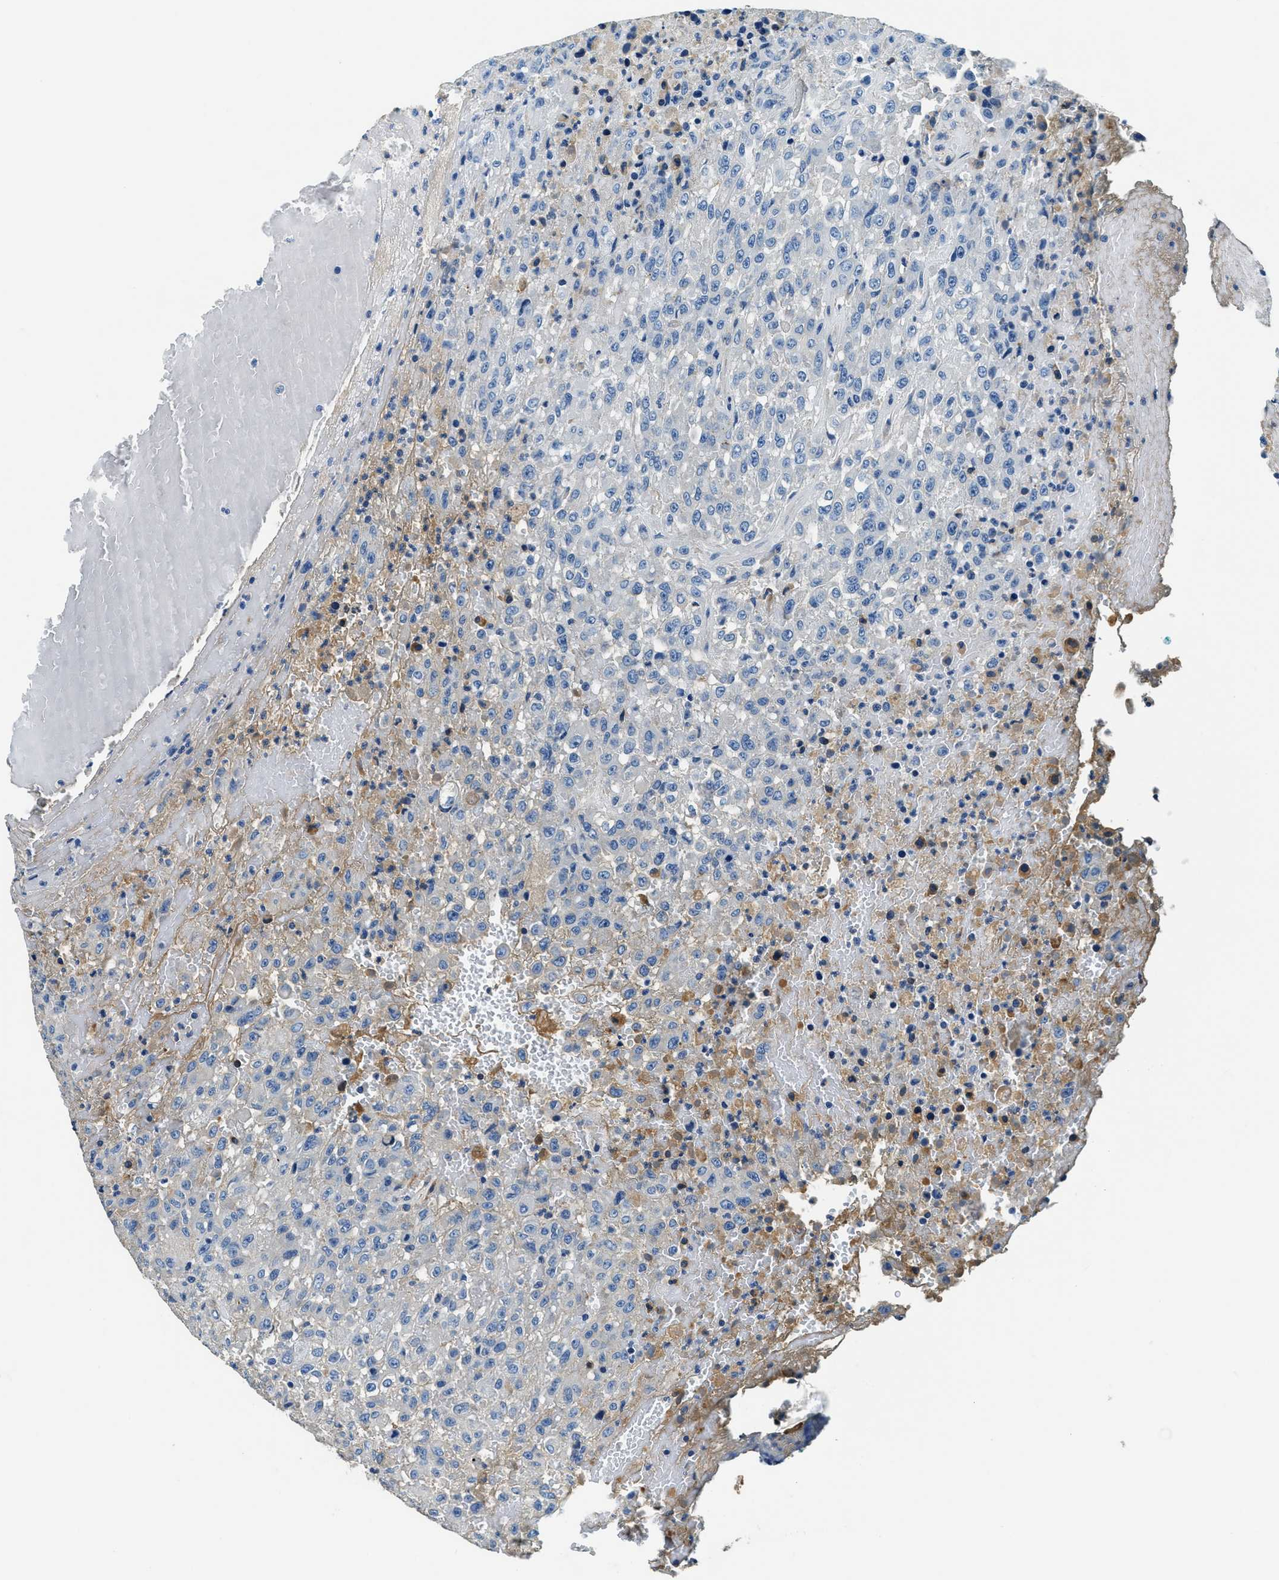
{"staining": {"intensity": "weak", "quantity": "<25%", "location": "cytoplasmic/membranous"}, "tissue": "urothelial cancer", "cell_type": "Tumor cells", "image_type": "cancer", "snomed": [{"axis": "morphology", "description": "Urothelial carcinoma, High grade"}, {"axis": "topography", "description": "Urinary bladder"}], "caption": "Micrograph shows no protein expression in tumor cells of urothelial cancer tissue.", "gene": "TMEM186", "patient": {"sex": "male", "age": 46}}